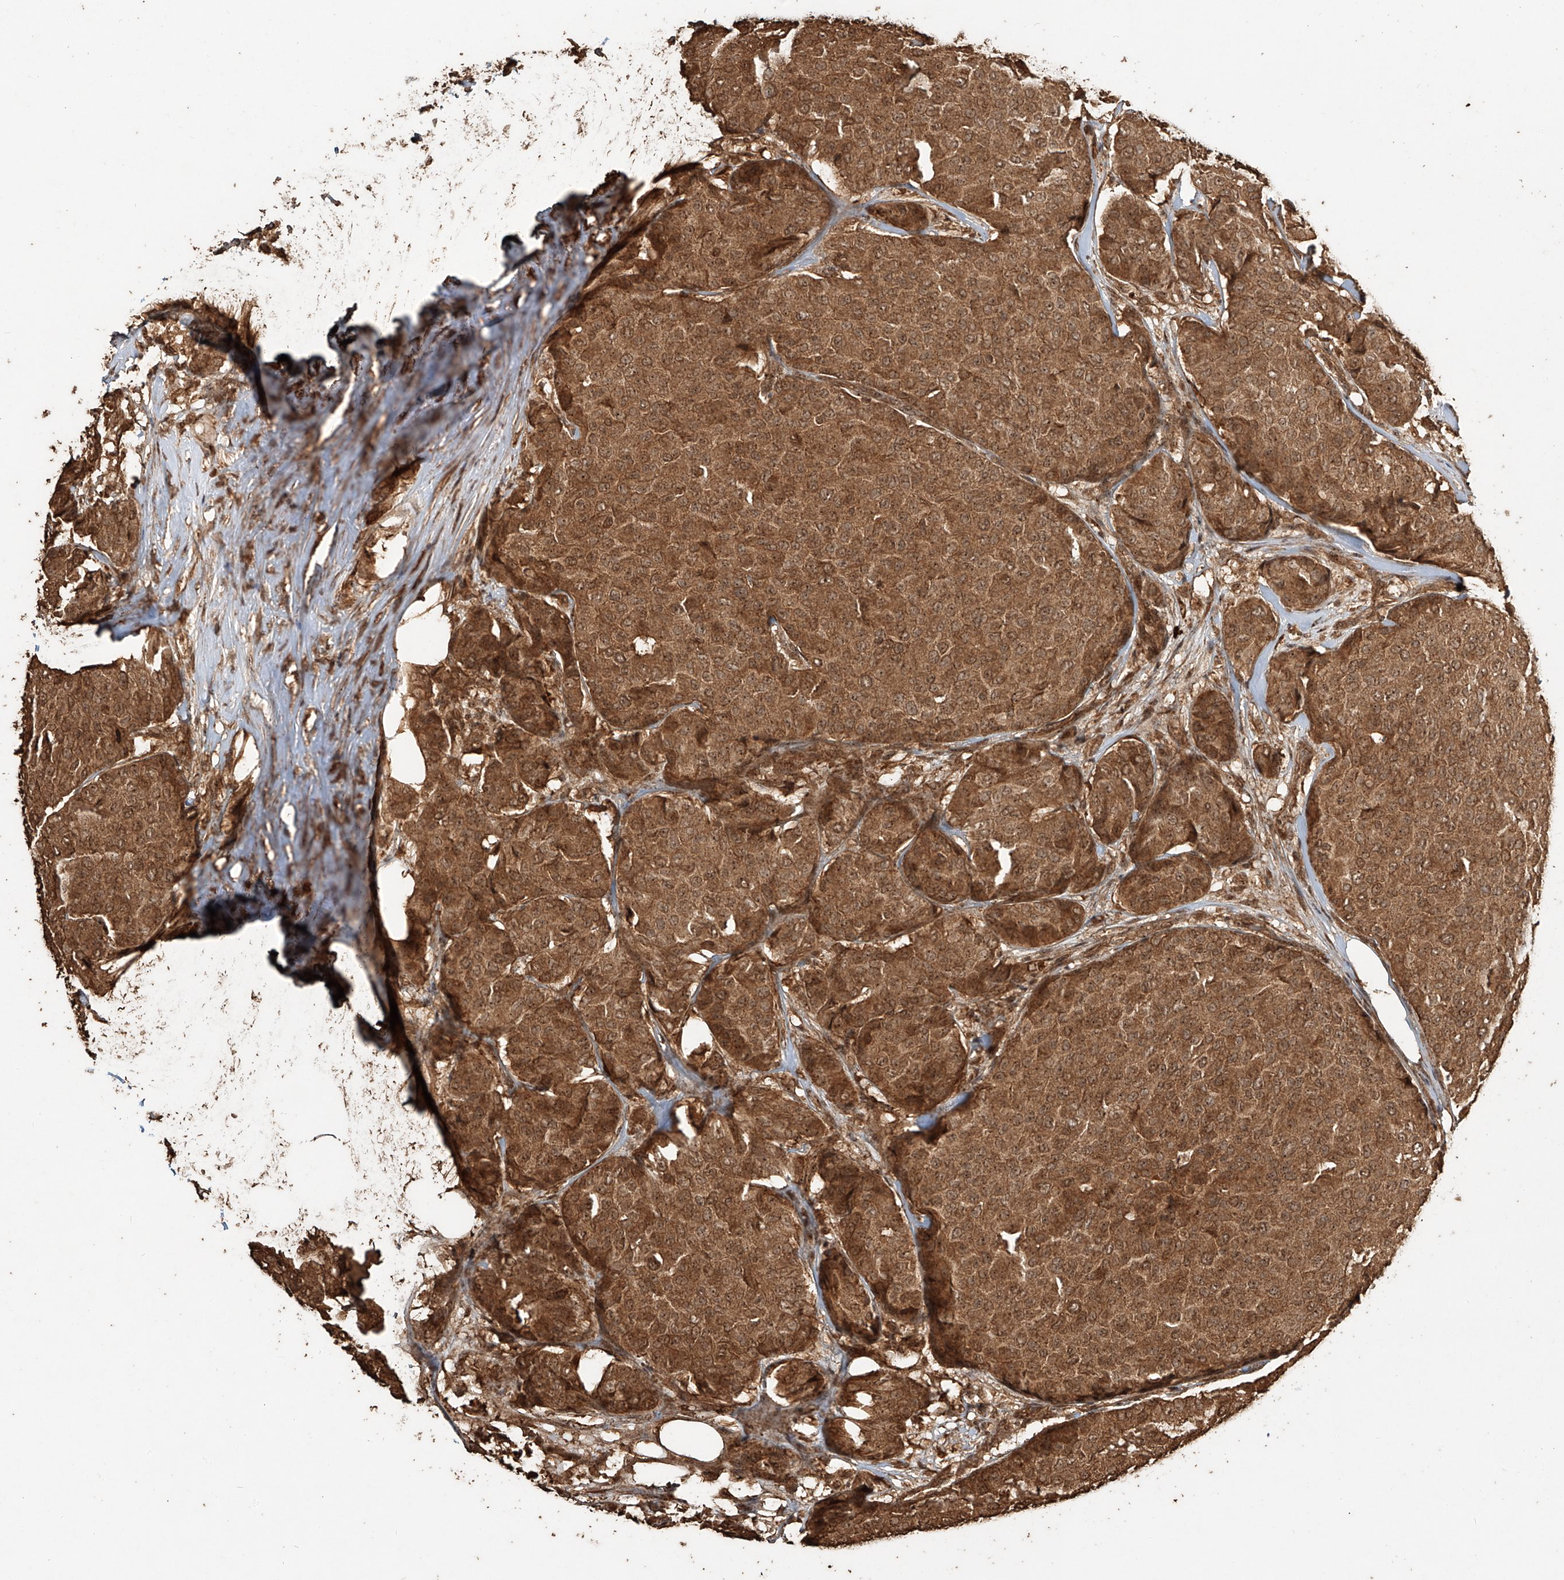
{"staining": {"intensity": "moderate", "quantity": ">75%", "location": "cytoplasmic/membranous,nuclear"}, "tissue": "breast cancer", "cell_type": "Tumor cells", "image_type": "cancer", "snomed": [{"axis": "morphology", "description": "Duct carcinoma"}, {"axis": "topography", "description": "Breast"}], "caption": "Immunohistochemistry (IHC) (DAB) staining of breast cancer demonstrates moderate cytoplasmic/membranous and nuclear protein positivity in about >75% of tumor cells.", "gene": "ZNF660", "patient": {"sex": "female", "age": 75}}